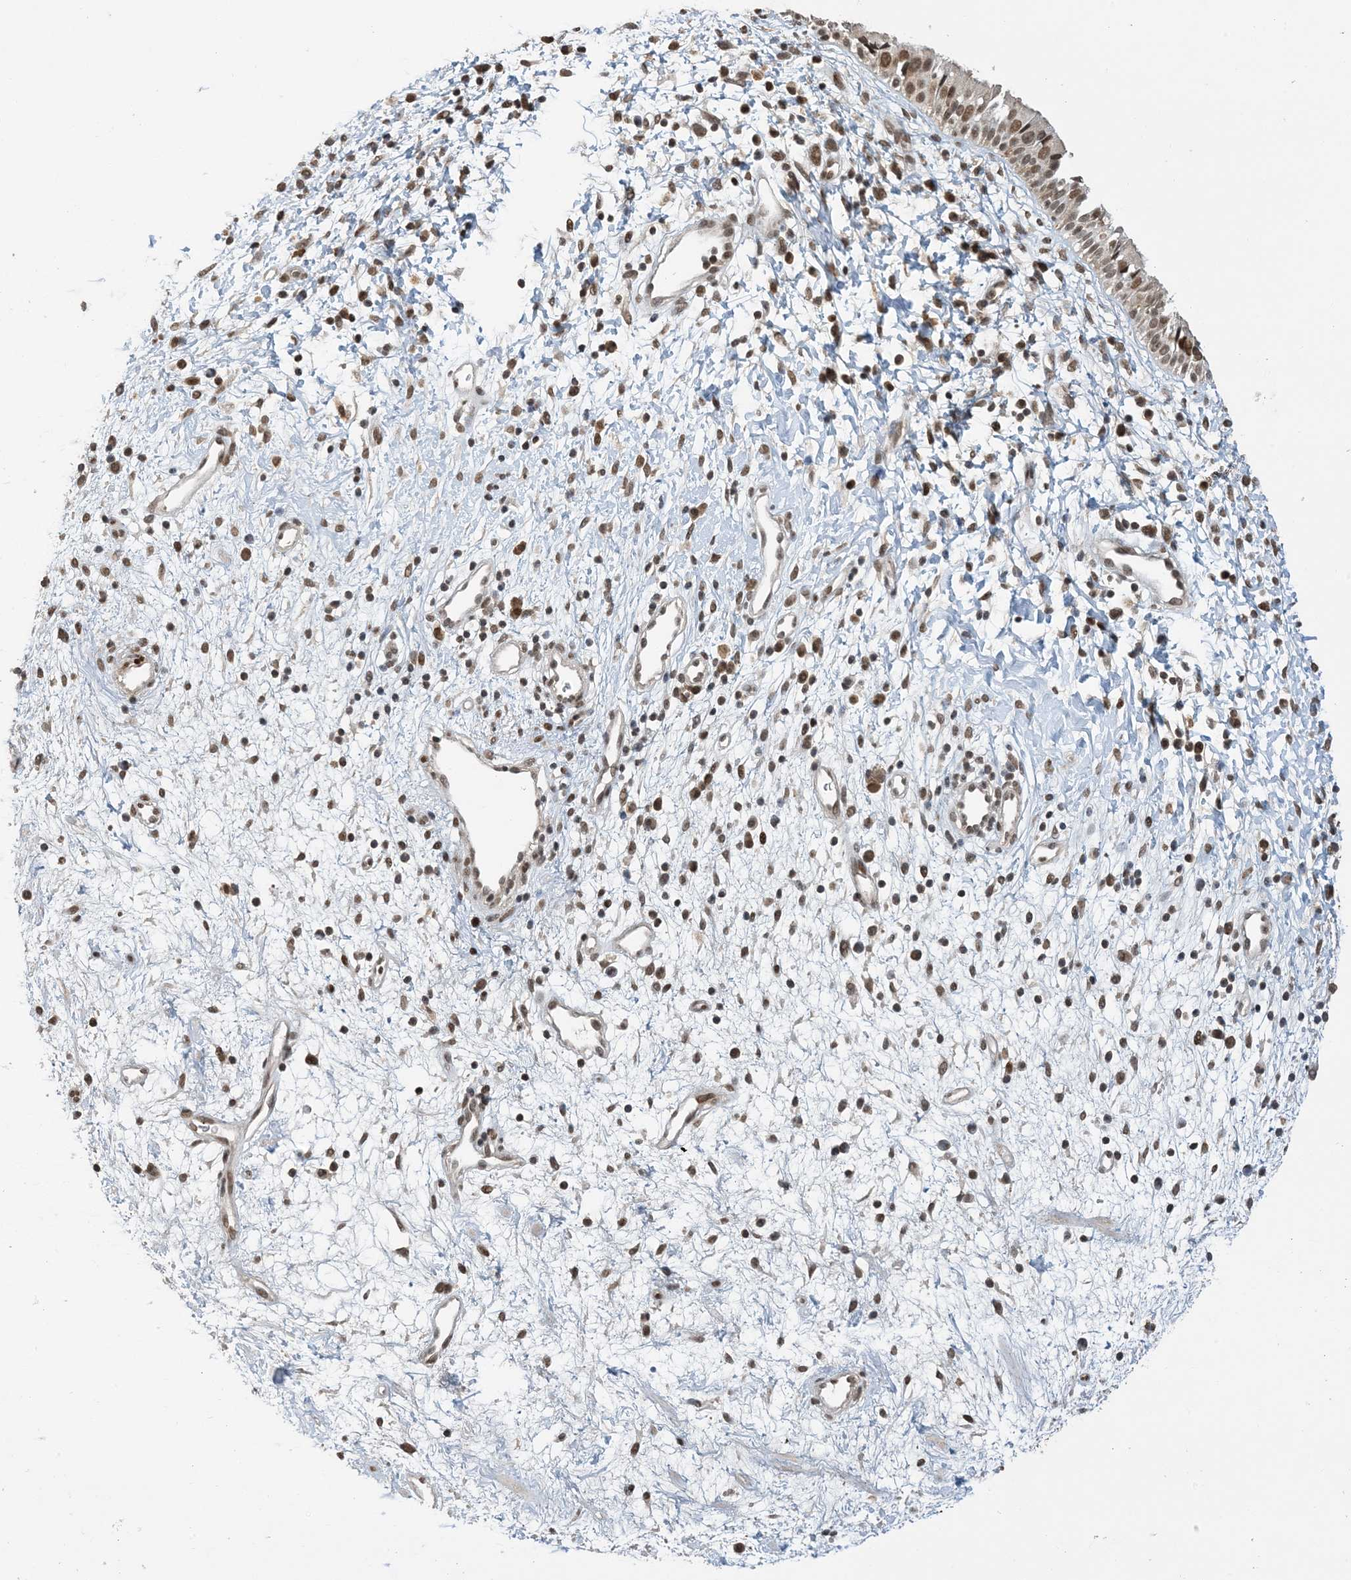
{"staining": {"intensity": "moderate", "quantity": ">75%", "location": "nuclear"}, "tissue": "nasopharynx", "cell_type": "Respiratory epithelial cells", "image_type": "normal", "snomed": [{"axis": "morphology", "description": "Normal tissue, NOS"}, {"axis": "topography", "description": "Nasopharynx"}], "caption": "The image displays a brown stain indicating the presence of a protein in the nuclear of respiratory epithelial cells in nasopharynx.", "gene": "ACYP2", "patient": {"sex": "male", "age": 22}}